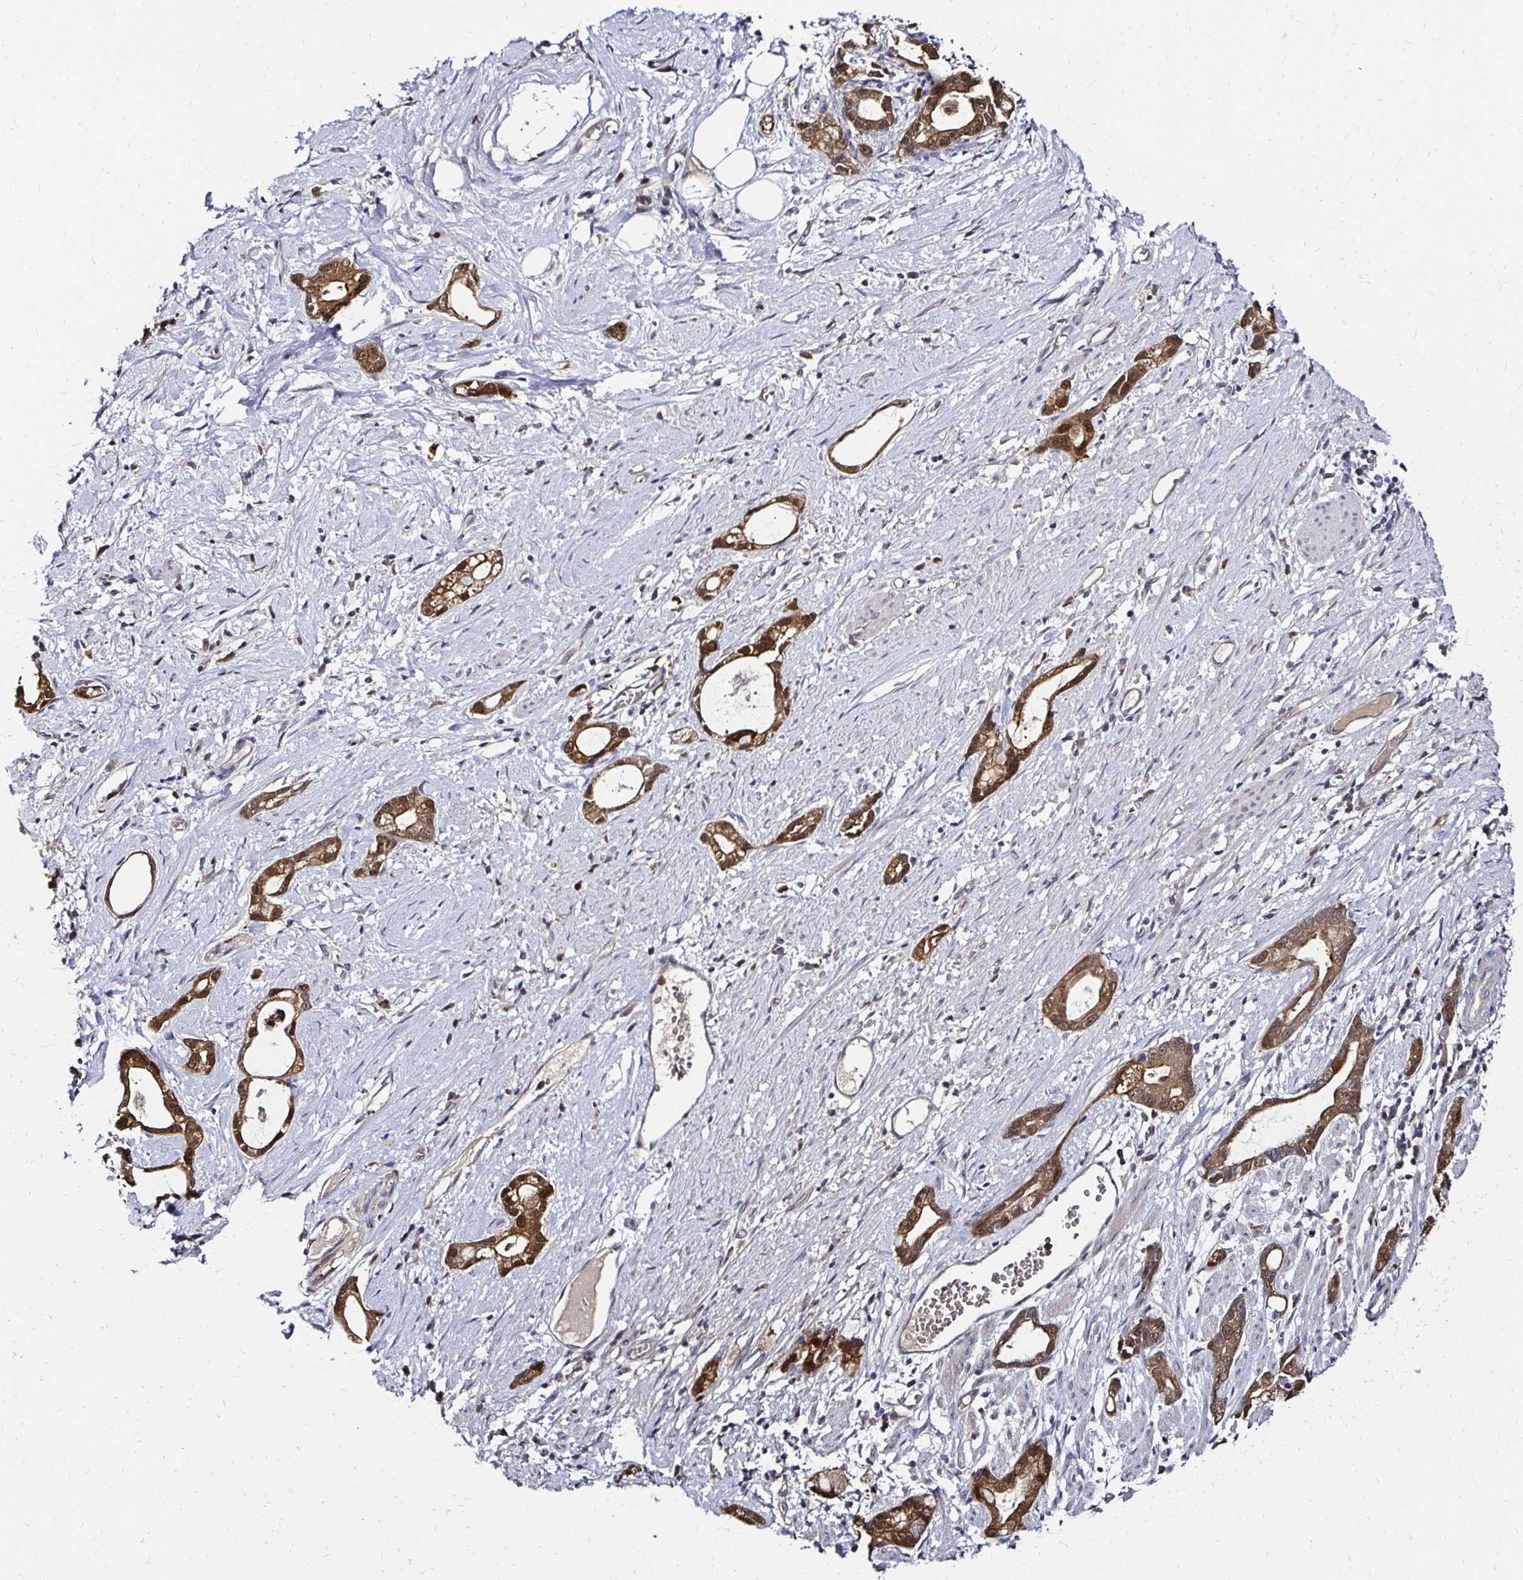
{"staining": {"intensity": "moderate", "quantity": ">75%", "location": "cytoplasmic/membranous,nuclear"}, "tissue": "stomach cancer", "cell_type": "Tumor cells", "image_type": "cancer", "snomed": [{"axis": "morphology", "description": "Adenocarcinoma, NOS"}, {"axis": "topography", "description": "Stomach"}], "caption": "Immunohistochemistry (IHC) of adenocarcinoma (stomach) exhibits medium levels of moderate cytoplasmic/membranous and nuclear expression in about >75% of tumor cells. The staining is performed using DAB (3,3'-diaminobenzidine) brown chromogen to label protein expression. The nuclei are counter-stained blue using hematoxylin.", "gene": "TXN", "patient": {"sex": "male", "age": 55}}